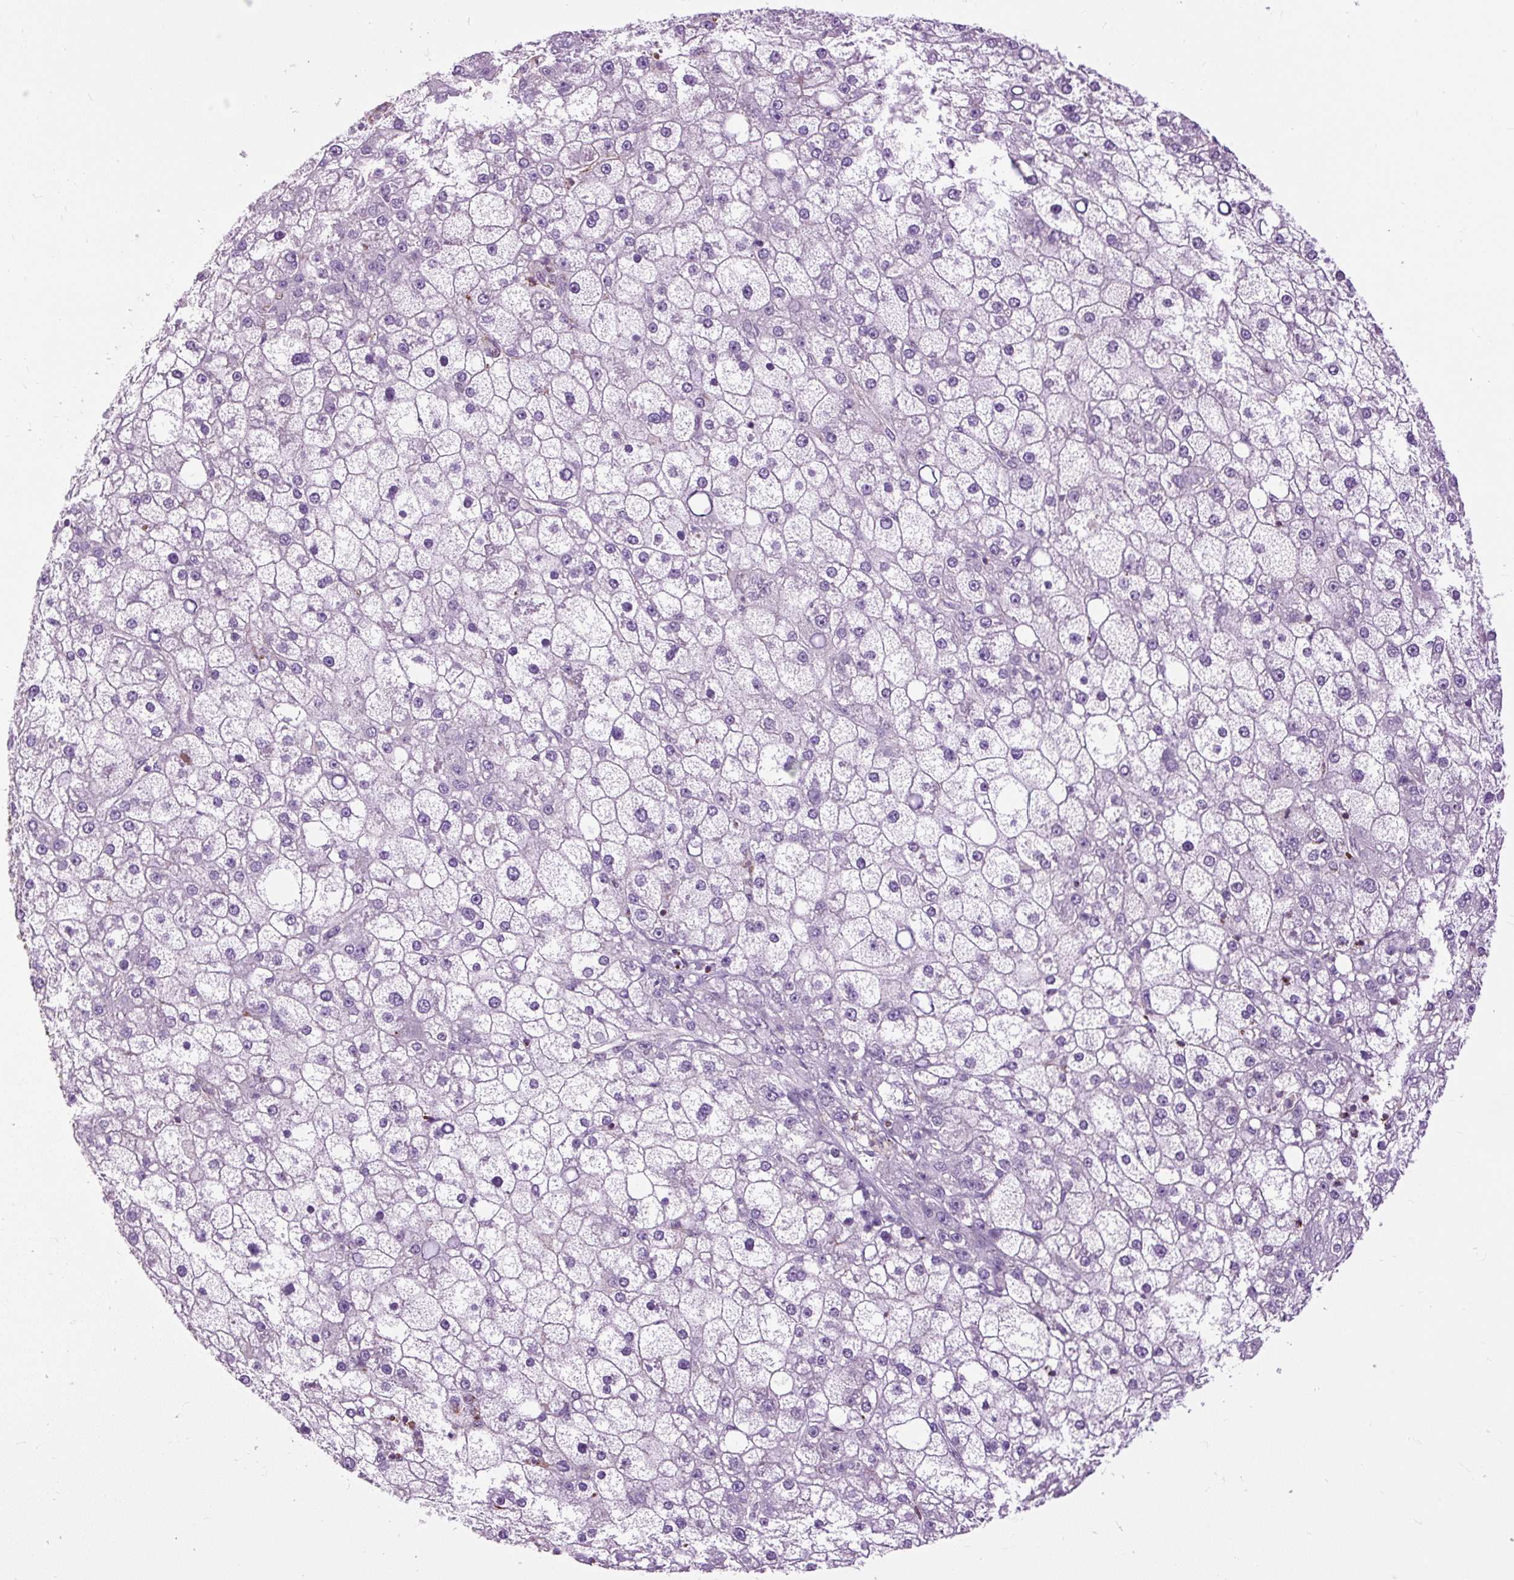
{"staining": {"intensity": "negative", "quantity": "none", "location": "none"}, "tissue": "liver cancer", "cell_type": "Tumor cells", "image_type": "cancer", "snomed": [{"axis": "morphology", "description": "Carcinoma, Hepatocellular, NOS"}, {"axis": "topography", "description": "Liver"}], "caption": "Human hepatocellular carcinoma (liver) stained for a protein using IHC demonstrates no positivity in tumor cells.", "gene": "ZNF197", "patient": {"sex": "male", "age": 67}}